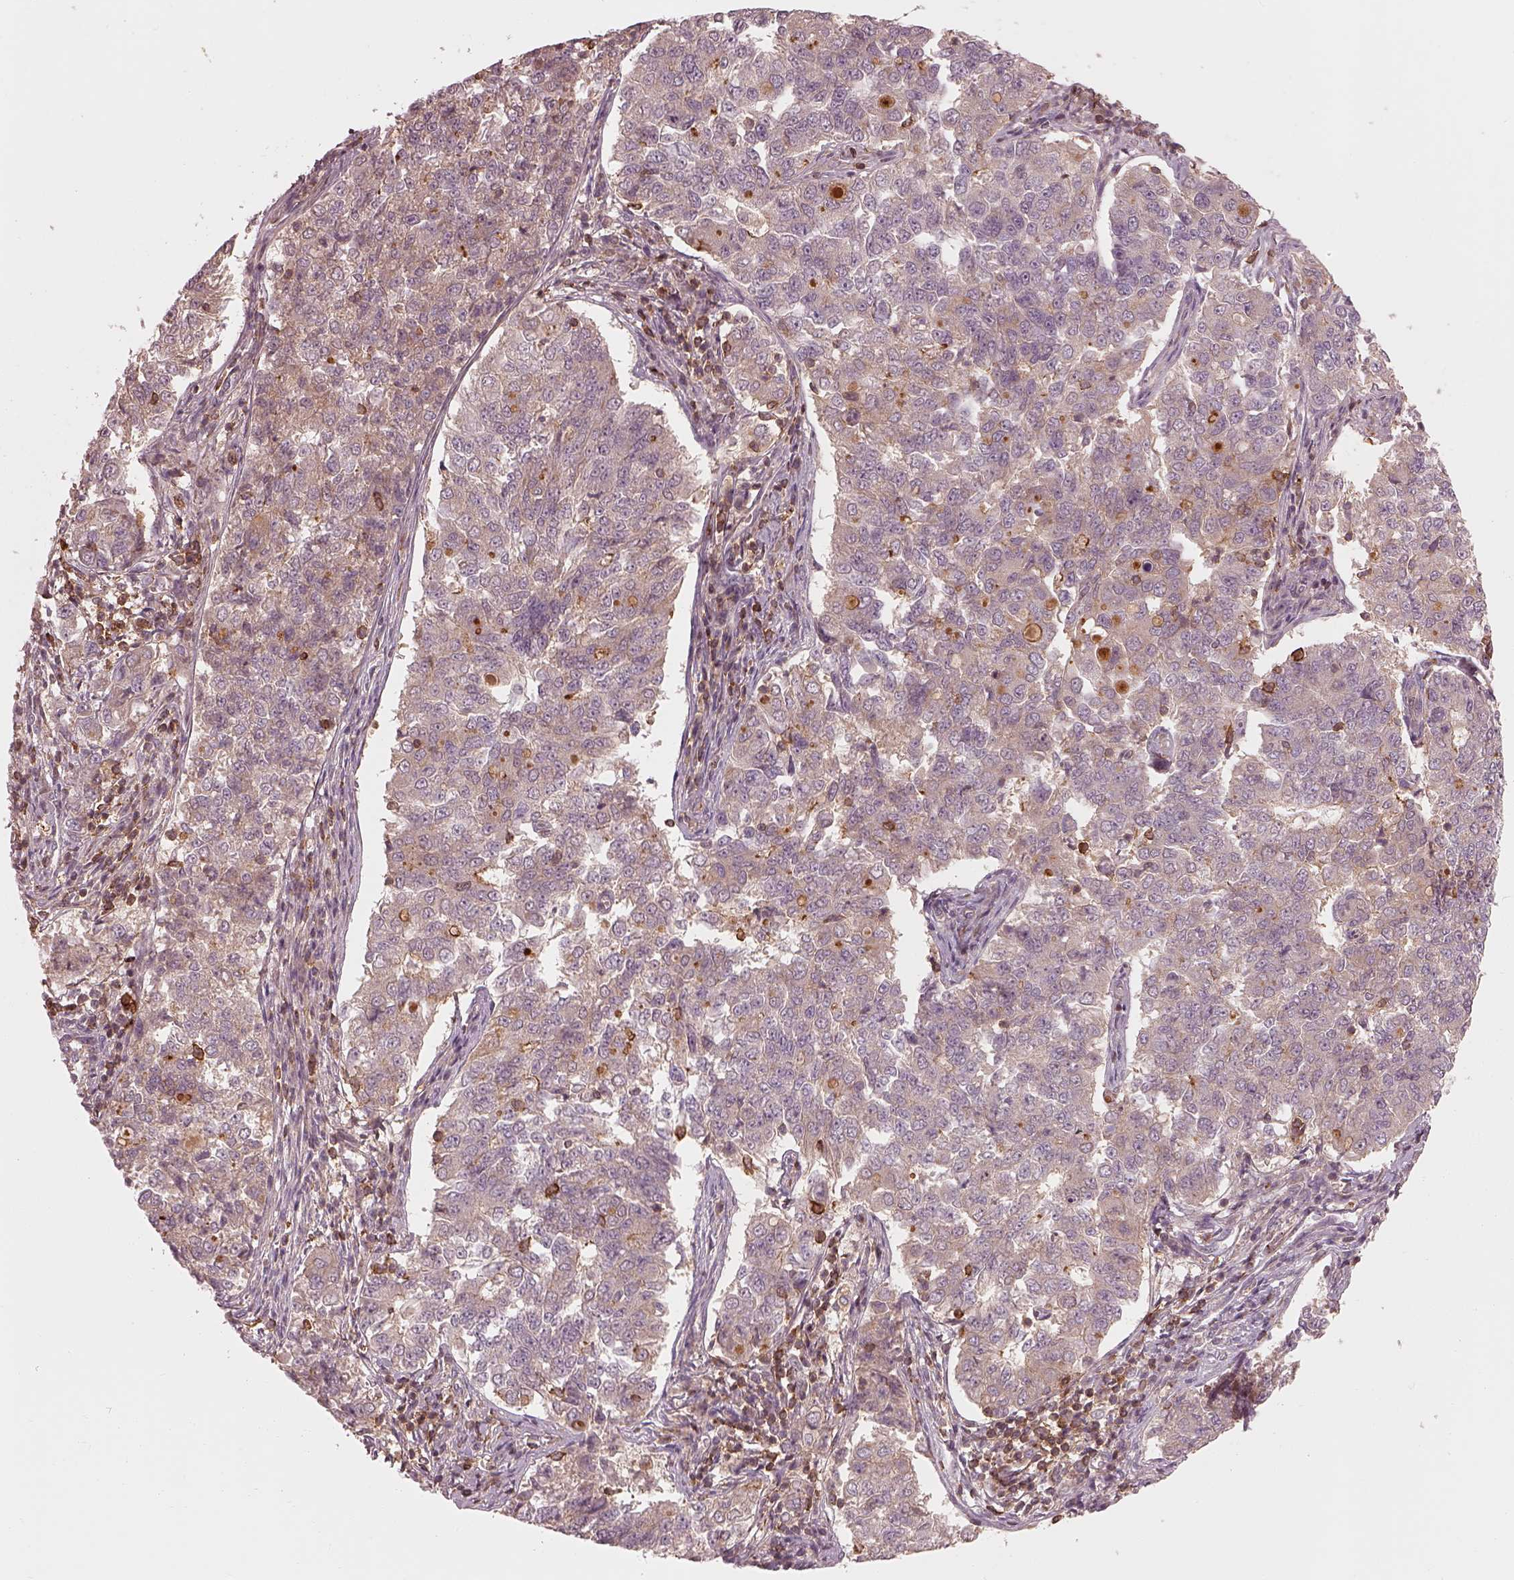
{"staining": {"intensity": "strong", "quantity": "<25%", "location": "cytoplasmic/membranous"}, "tissue": "endometrial cancer", "cell_type": "Tumor cells", "image_type": "cancer", "snomed": [{"axis": "morphology", "description": "Adenocarcinoma, NOS"}, {"axis": "topography", "description": "Endometrium"}], "caption": "This image exhibits IHC staining of adenocarcinoma (endometrial), with medium strong cytoplasmic/membranous expression in about <25% of tumor cells.", "gene": "FAM107B", "patient": {"sex": "female", "age": 43}}